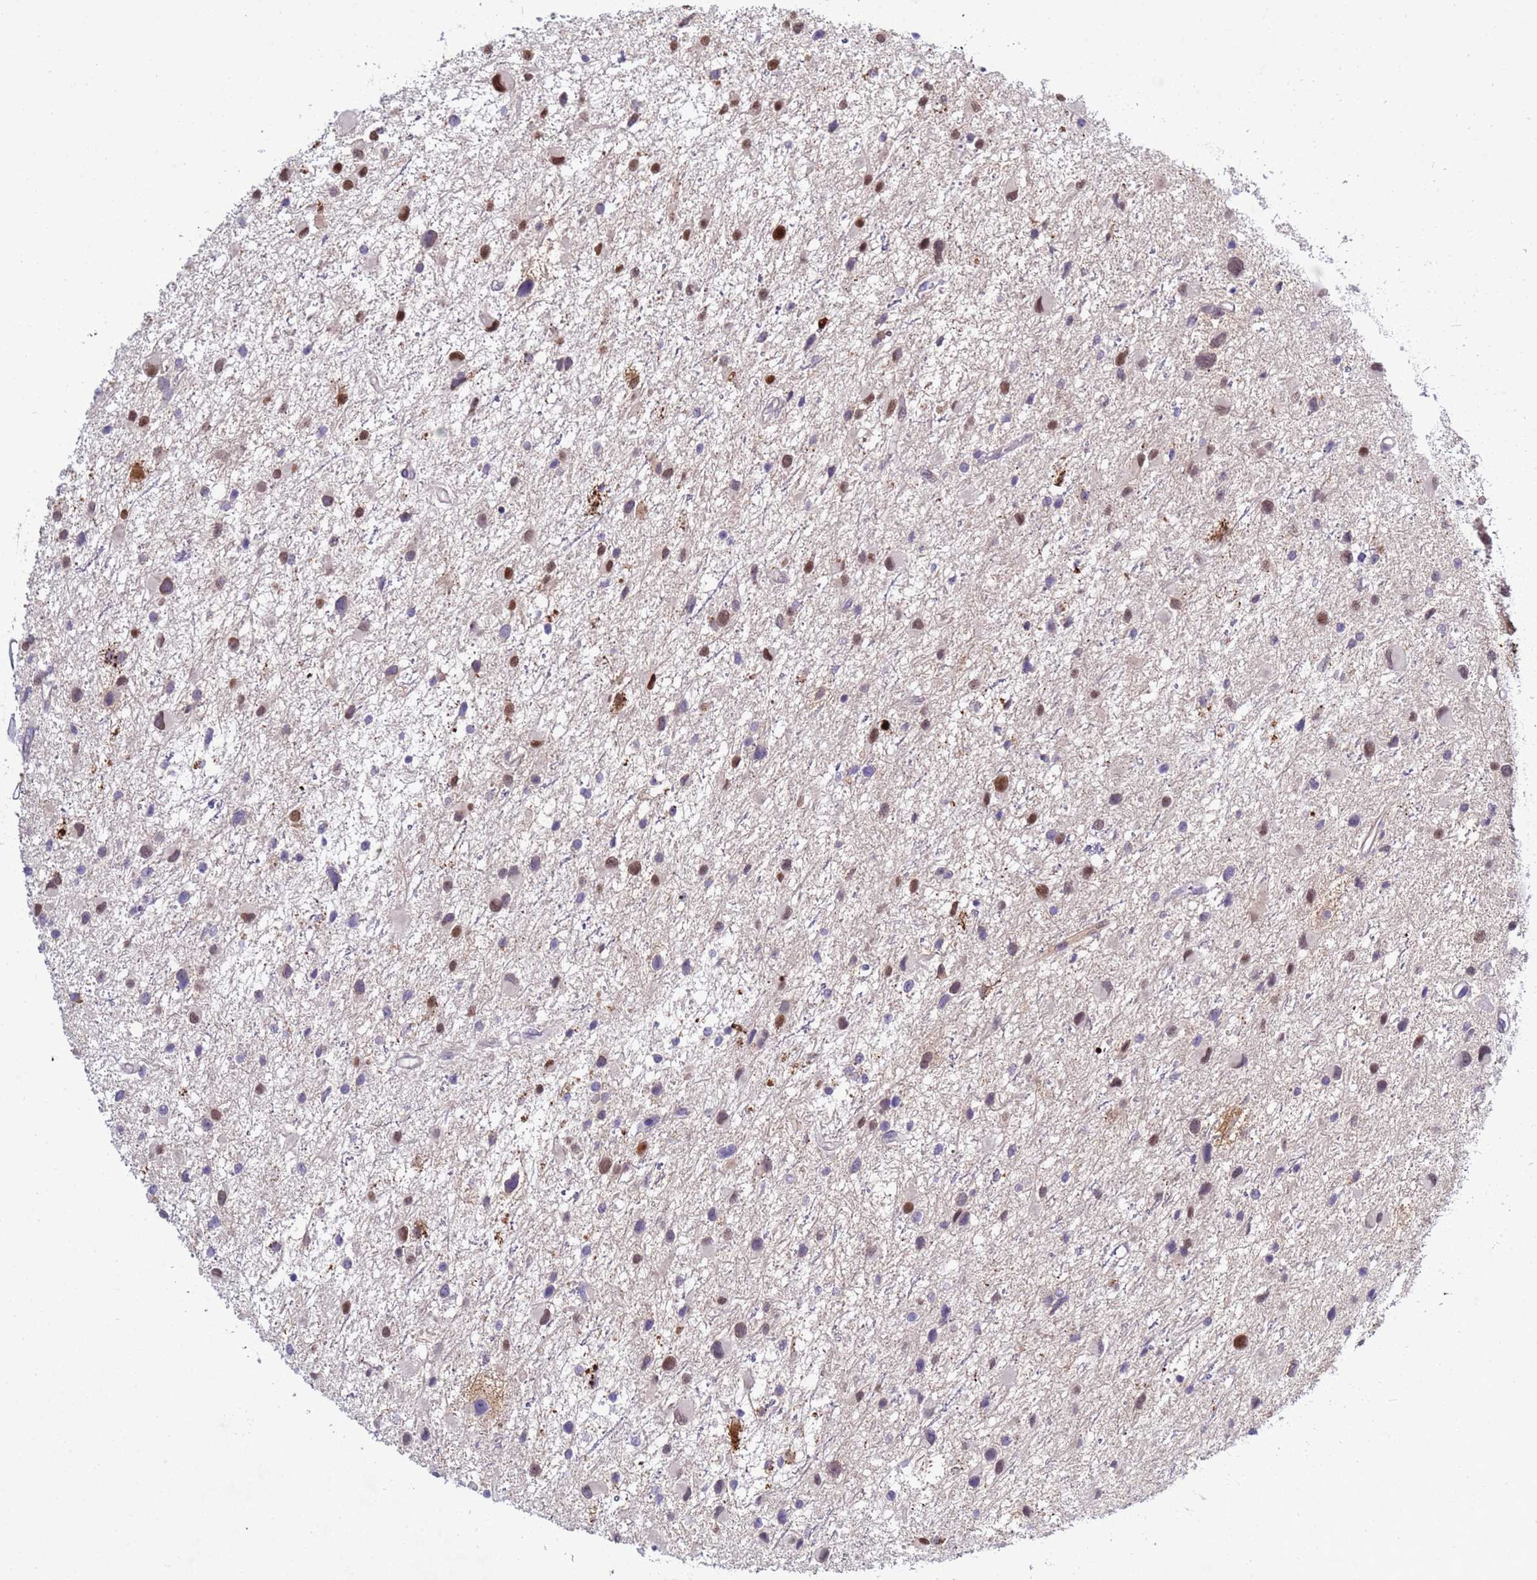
{"staining": {"intensity": "weak", "quantity": "<25%", "location": "nuclear"}, "tissue": "glioma", "cell_type": "Tumor cells", "image_type": "cancer", "snomed": [{"axis": "morphology", "description": "Glioma, malignant, Low grade"}, {"axis": "topography", "description": "Brain"}], "caption": "High magnification brightfield microscopy of glioma stained with DAB (brown) and counterstained with hematoxylin (blue): tumor cells show no significant staining.", "gene": "TRIM51", "patient": {"sex": "female", "age": 32}}